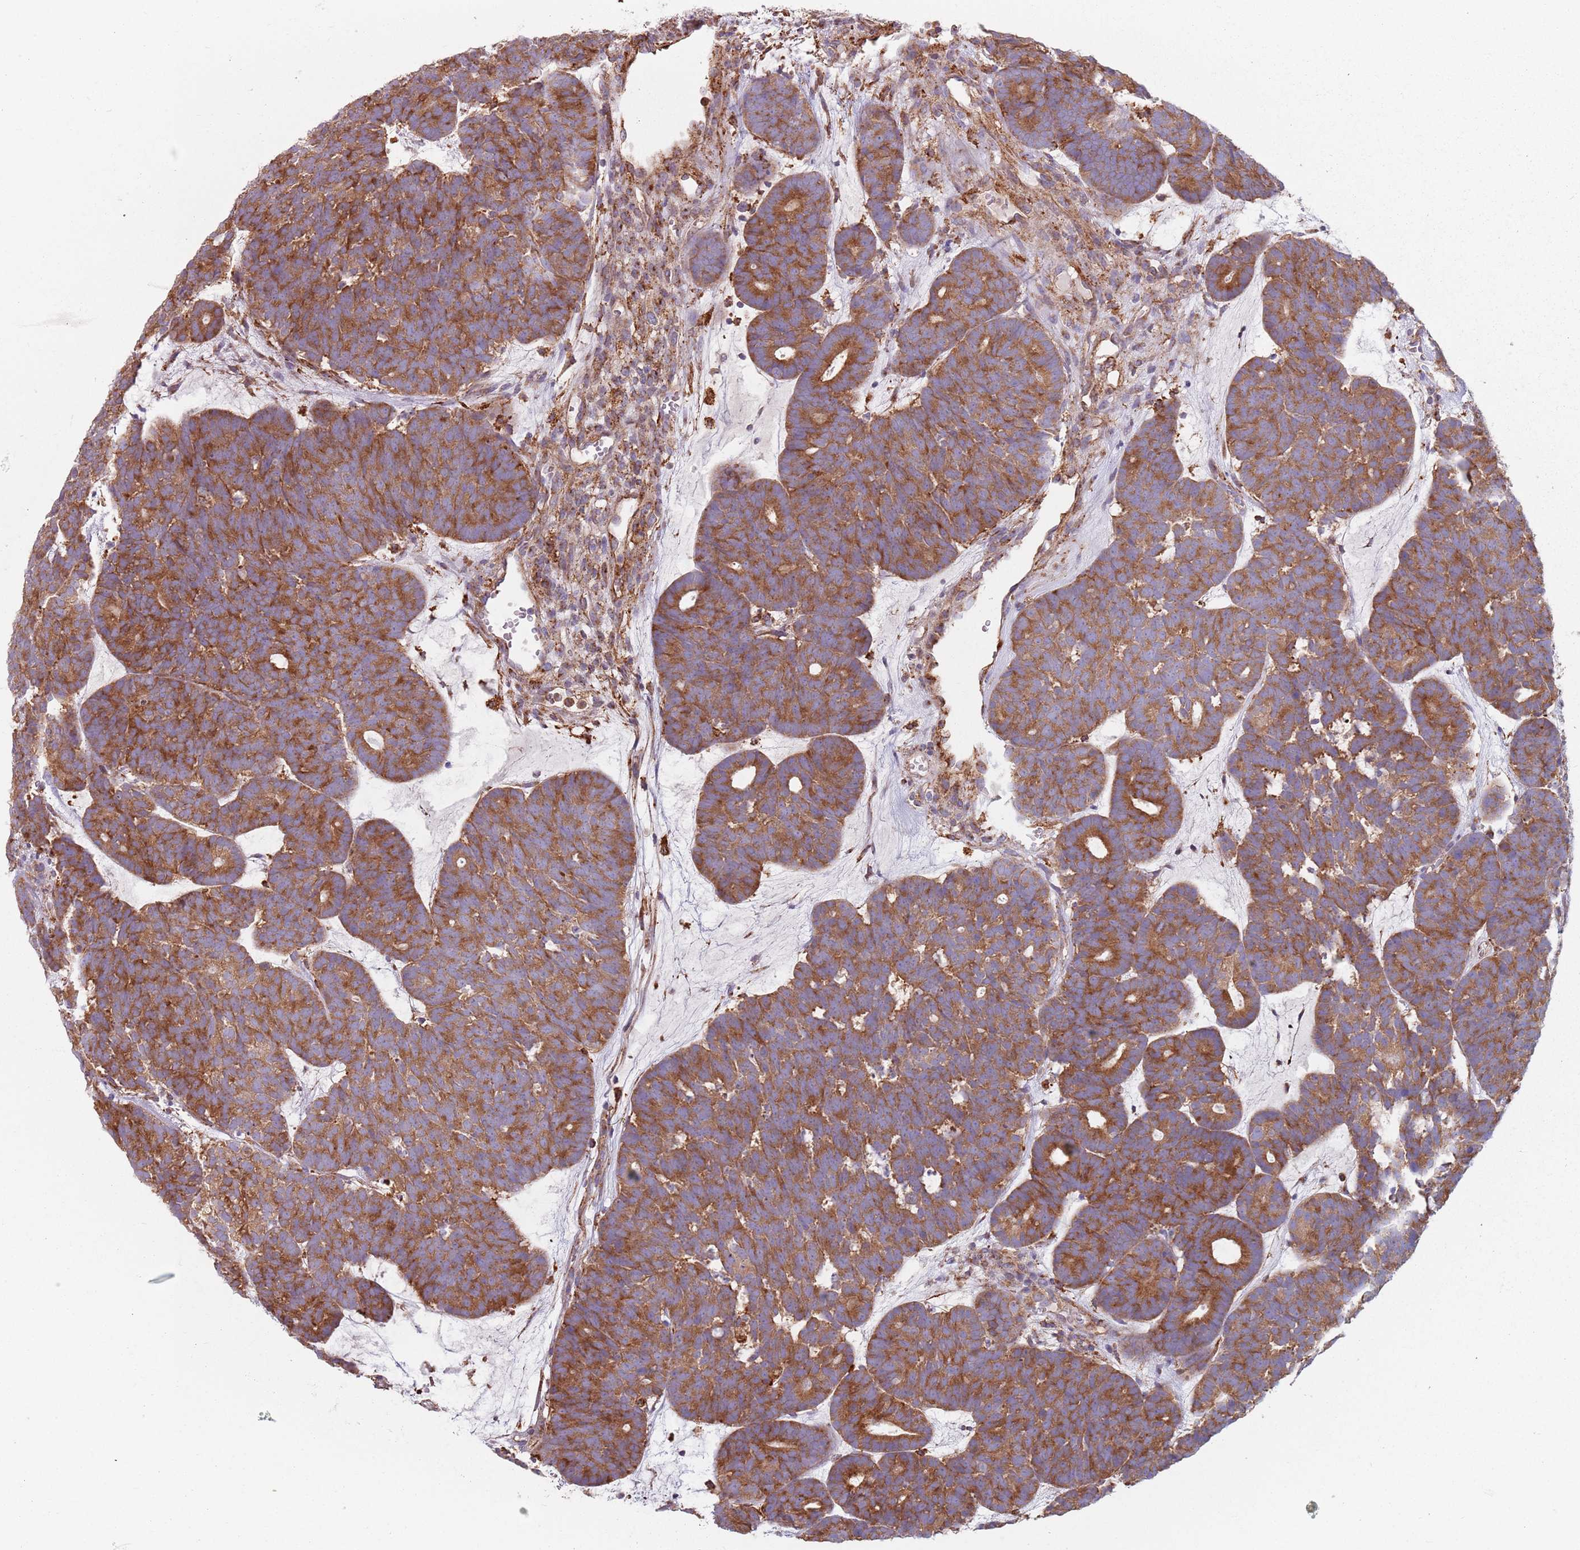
{"staining": {"intensity": "moderate", "quantity": ">75%", "location": "cytoplasmic/membranous"}, "tissue": "head and neck cancer", "cell_type": "Tumor cells", "image_type": "cancer", "snomed": [{"axis": "morphology", "description": "Adenocarcinoma, NOS"}, {"axis": "topography", "description": "Head-Neck"}], "caption": "This is an image of immunohistochemistry staining of adenocarcinoma (head and neck), which shows moderate expression in the cytoplasmic/membranous of tumor cells.", "gene": "TPD52L2", "patient": {"sex": "female", "age": 81}}